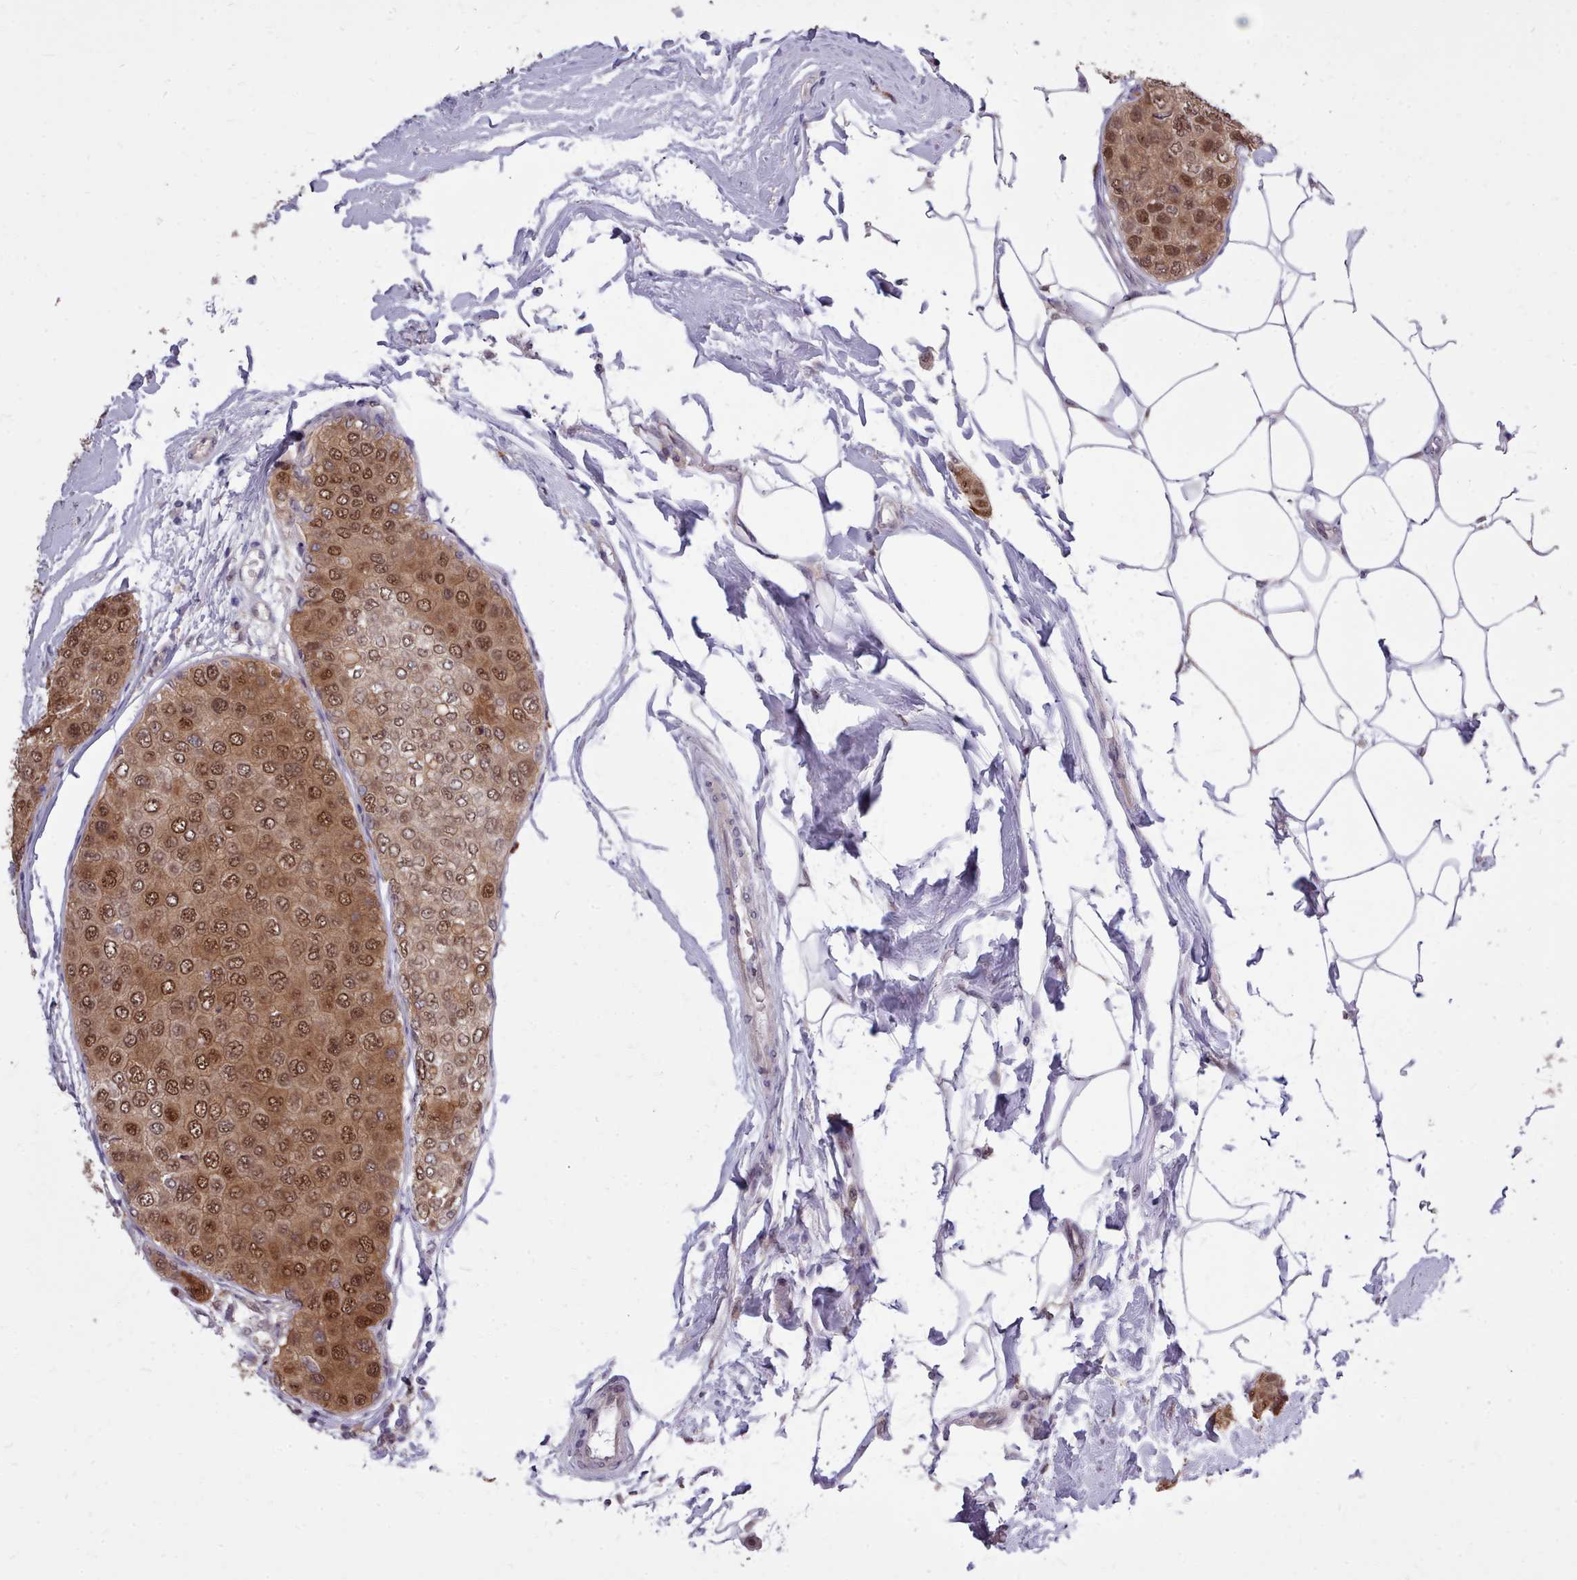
{"staining": {"intensity": "moderate", "quantity": ">75%", "location": "cytoplasmic/membranous,nuclear"}, "tissue": "breast cancer", "cell_type": "Tumor cells", "image_type": "cancer", "snomed": [{"axis": "morphology", "description": "Duct carcinoma"}, {"axis": "topography", "description": "Breast"}], "caption": "Tumor cells exhibit medium levels of moderate cytoplasmic/membranous and nuclear positivity in about >75% of cells in human breast cancer. Immunohistochemistry stains the protein of interest in brown and the nuclei are stained blue.", "gene": "AHCY", "patient": {"sex": "female", "age": 72}}